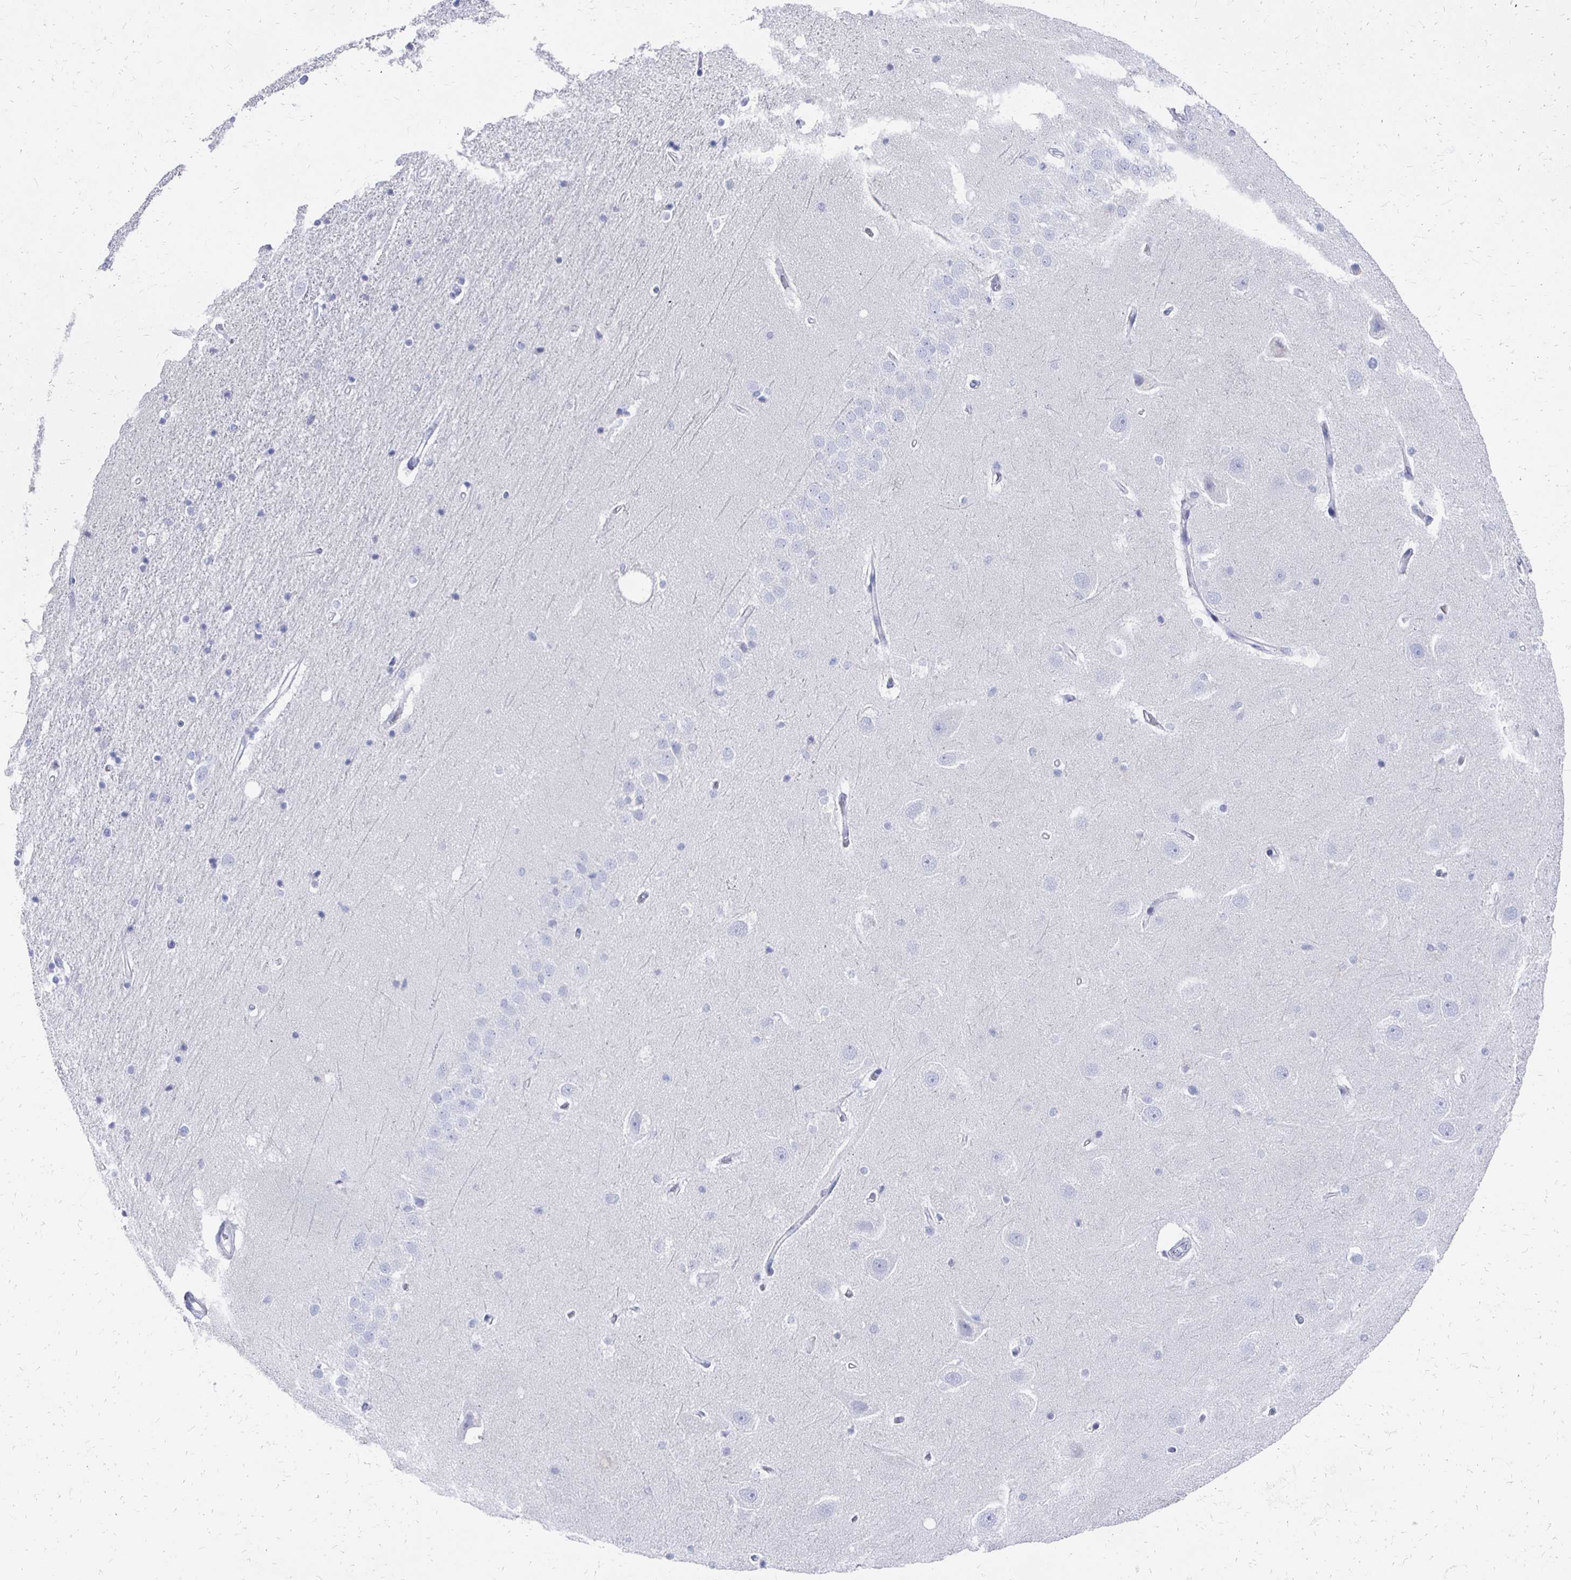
{"staining": {"intensity": "negative", "quantity": "none", "location": "none"}, "tissue": "hippocampus", "cell_type": "Glial cells", "image_type": "normal", "snomed": [{"axis": "morphology", "description": "Normal tissue, NOS"}, {"axis": "topography", "description": "Hippocampus"}], "caption": "High power microscopy photomicrograph of an IHC micrograph of unremarkable hippocampus, revealing no significant staining in glial cells.", "gene": "SYCP3", "patient": {"sex": "male", "age": 63}}